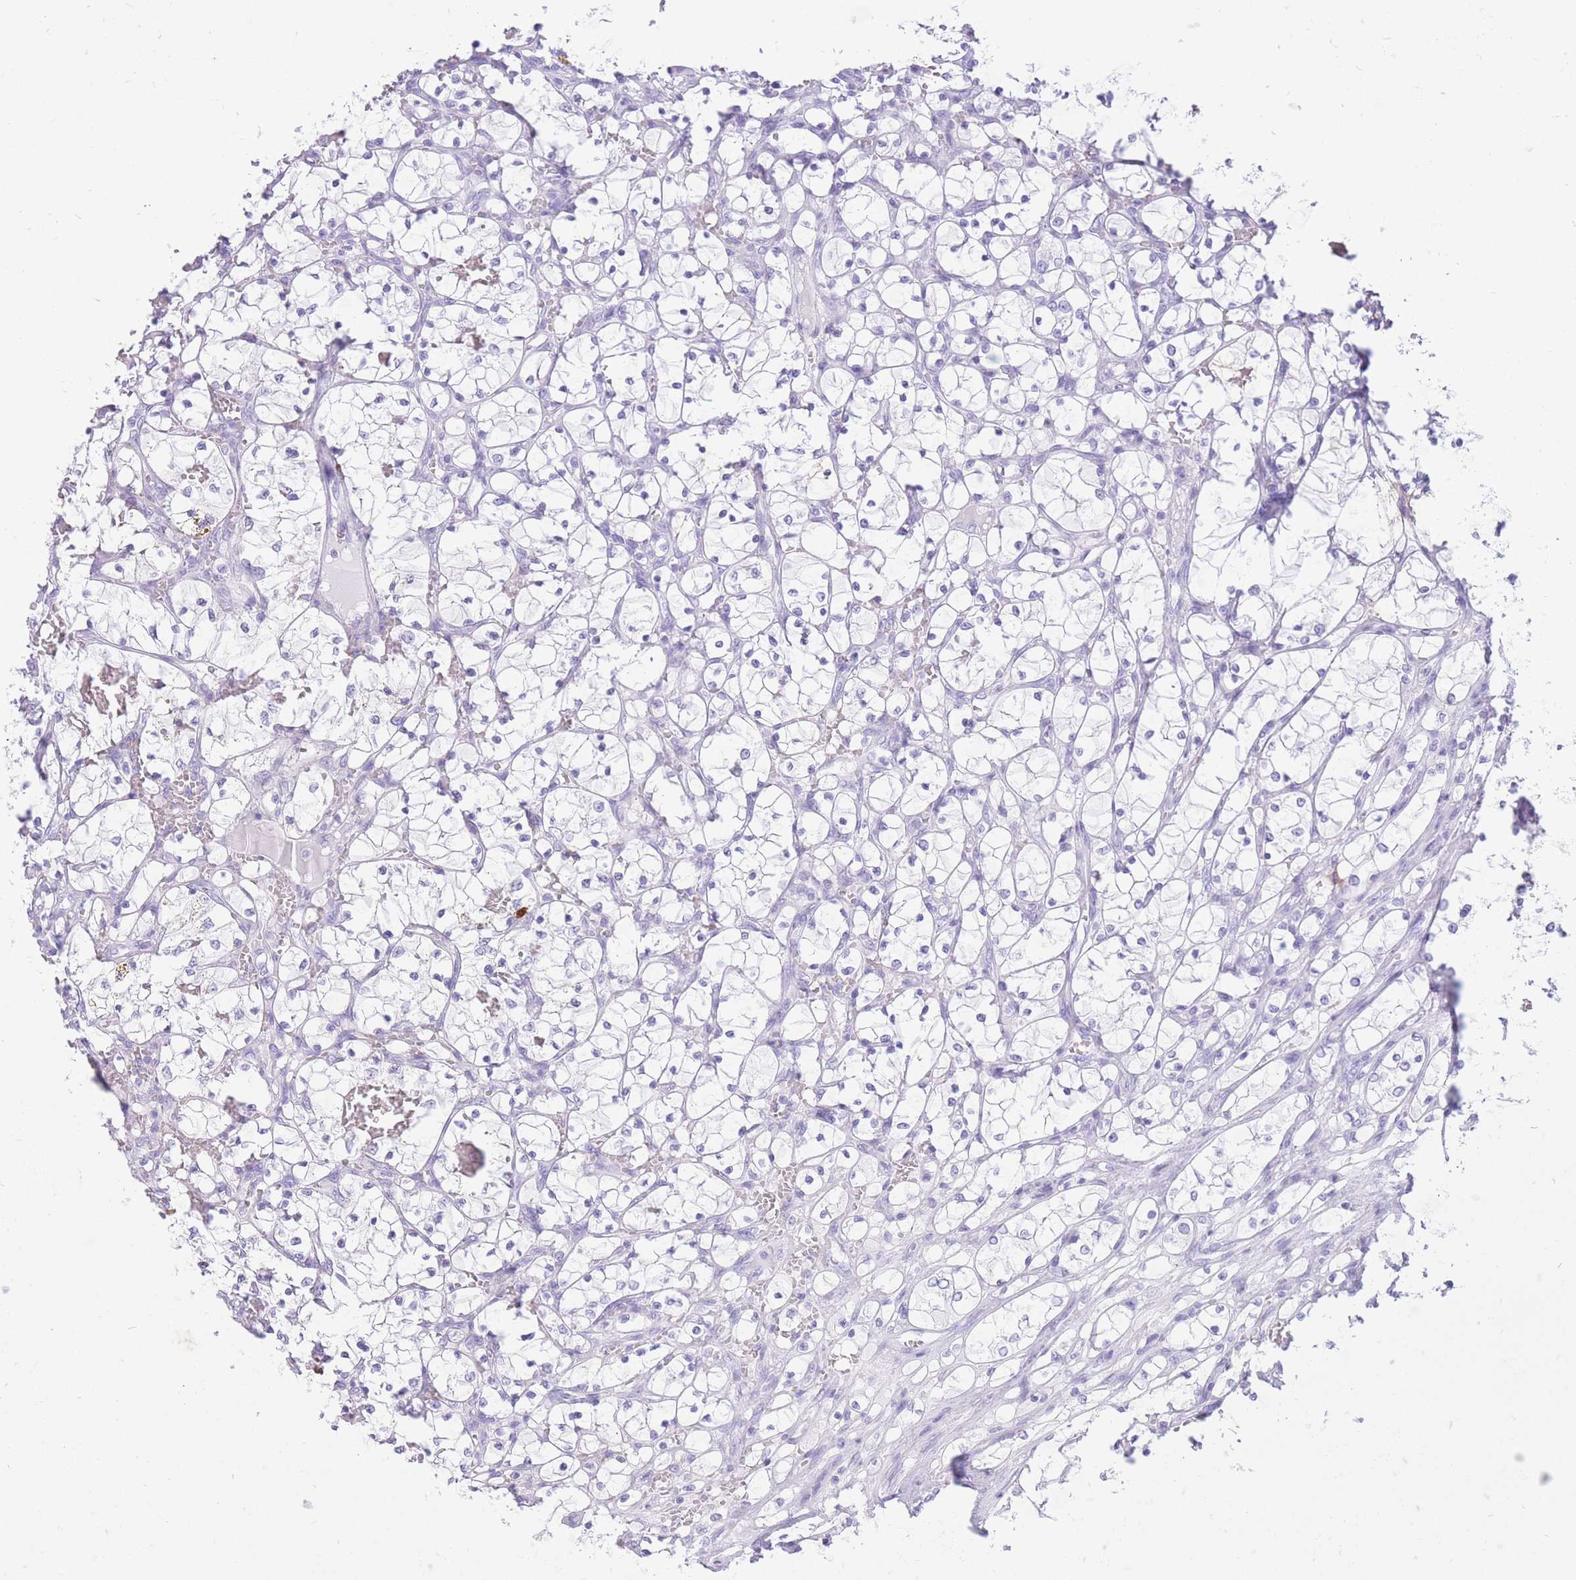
{"staining": {"intensity": "negative", "quantity": "none", "location": "none"}, "tissue": "renal cancer", "cell_type": "Tumor cells", "image_type": "cancer", "snomed": [{"axis": "morphology", "description": "Adenocarcinoma, NOS"}, {"axis": "topography", "description": "Kidney"}], "caption": "Immunohistochemistry (IHC) histopathology image of neoplastic tissue: adenocarcinoma (renal) stained with DAB displays no significant protein expression in tumor cells.", "gene": "ZFP37", "patient": {"sex": "female", "age": 69}}